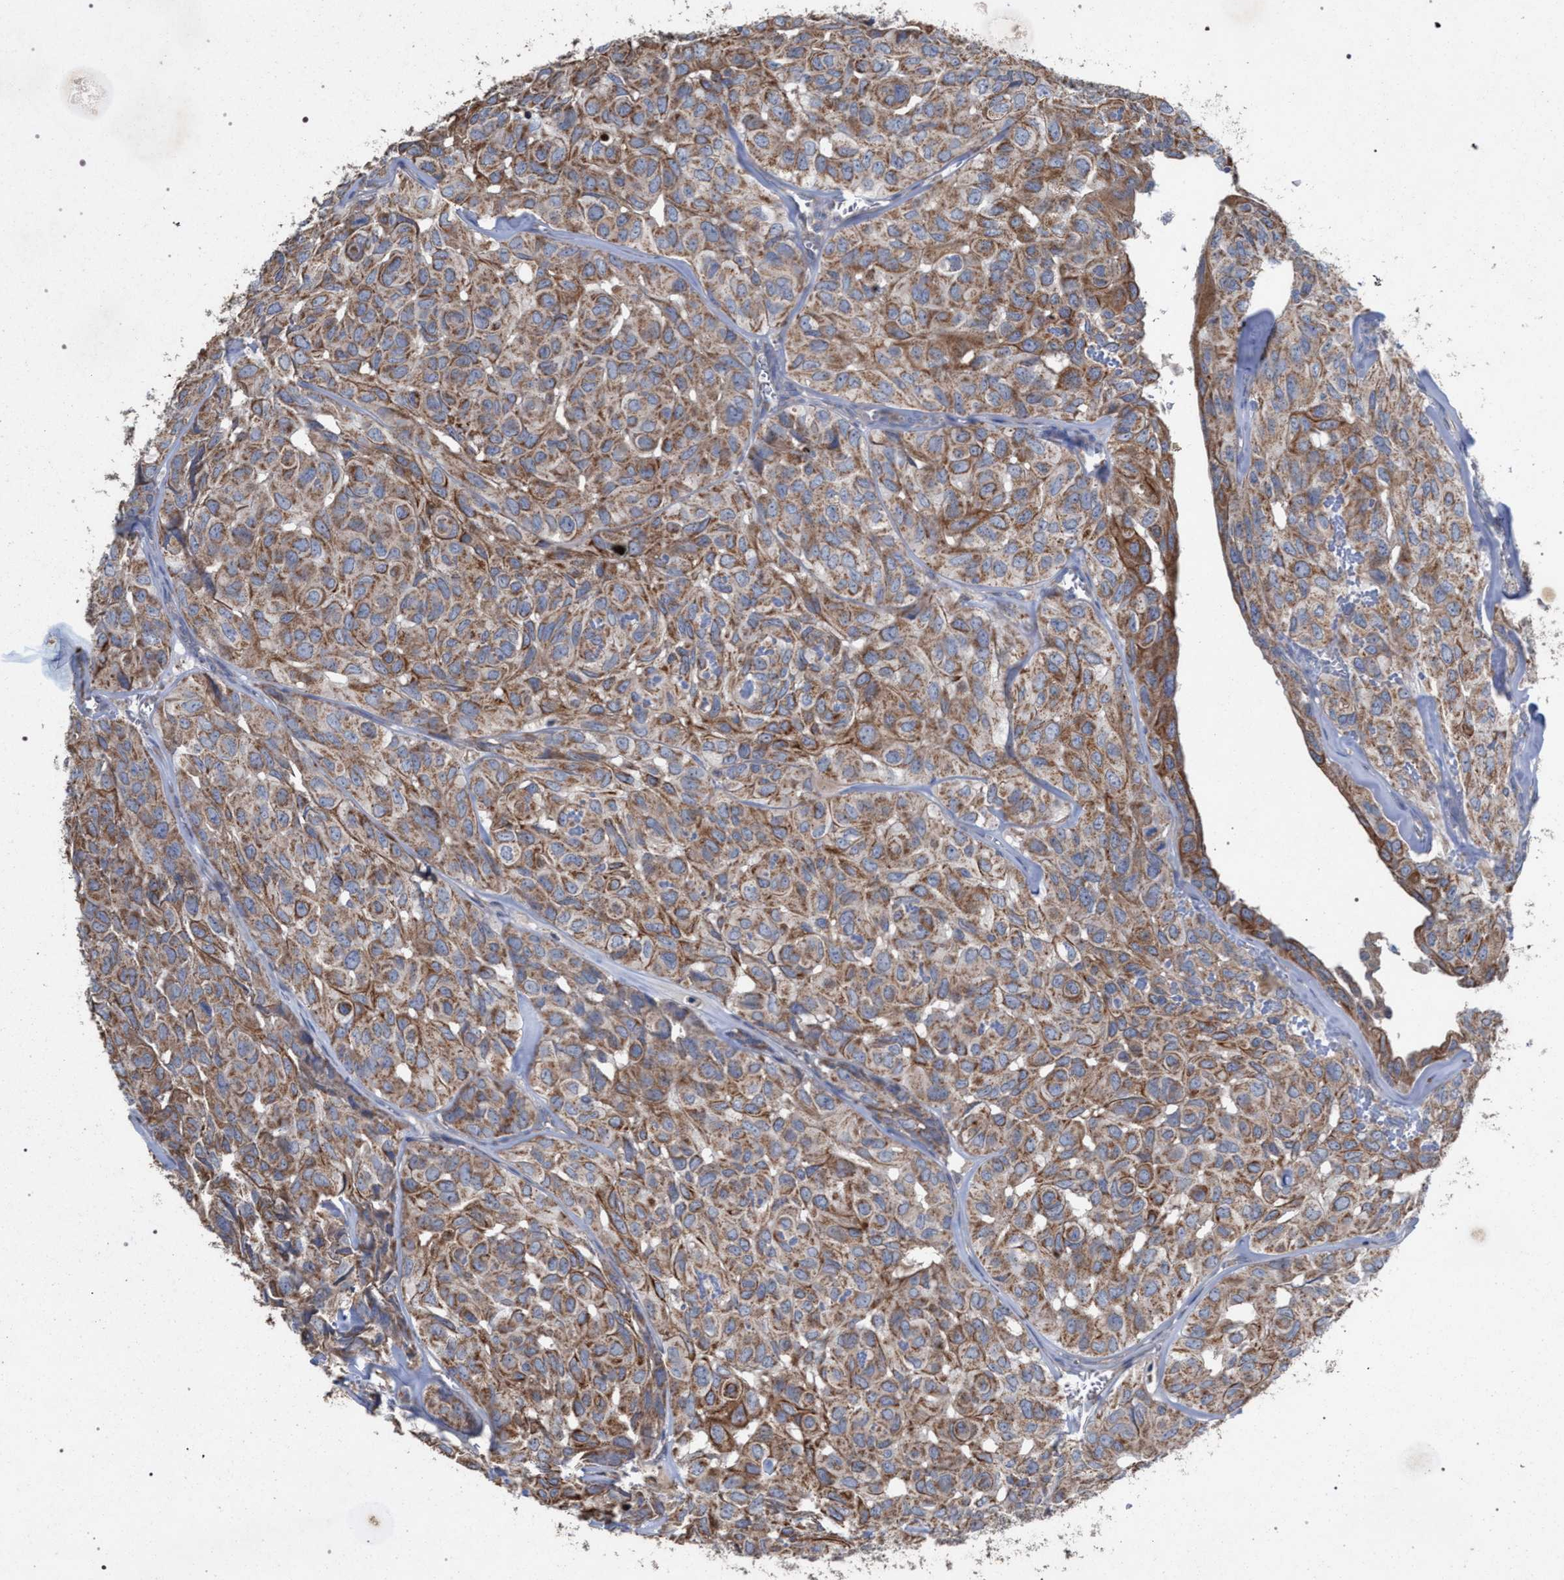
{"staining": {"intensity": "moderate", "quantity": ">75%", "location": "cytoplasmic/membranous"}, "tissue": "head and neck cancer", "cell_type": "Tumor cells", "image_type": "cancer", "snomed": [{"axis": "morphology", "description": "Adenocarcinoma, NOS"}, {"axis": "topography", "description": "Salivary gland, NOS"}, {"axis": "topography", "description": "Head-Neck"}], "caption": "IHC histopathology image of neoplastic tissue: head and neck cancer (adenocarcinoma) stained using IHC shows medium levels of moderate protein expression localized specifically in the cytoplasmic/membranous of tumor cells, appearing as a cytoplasmic/membranous brown color.", "gene": "BCL2L12", "patient": {"sex": "female", "age": 76}}